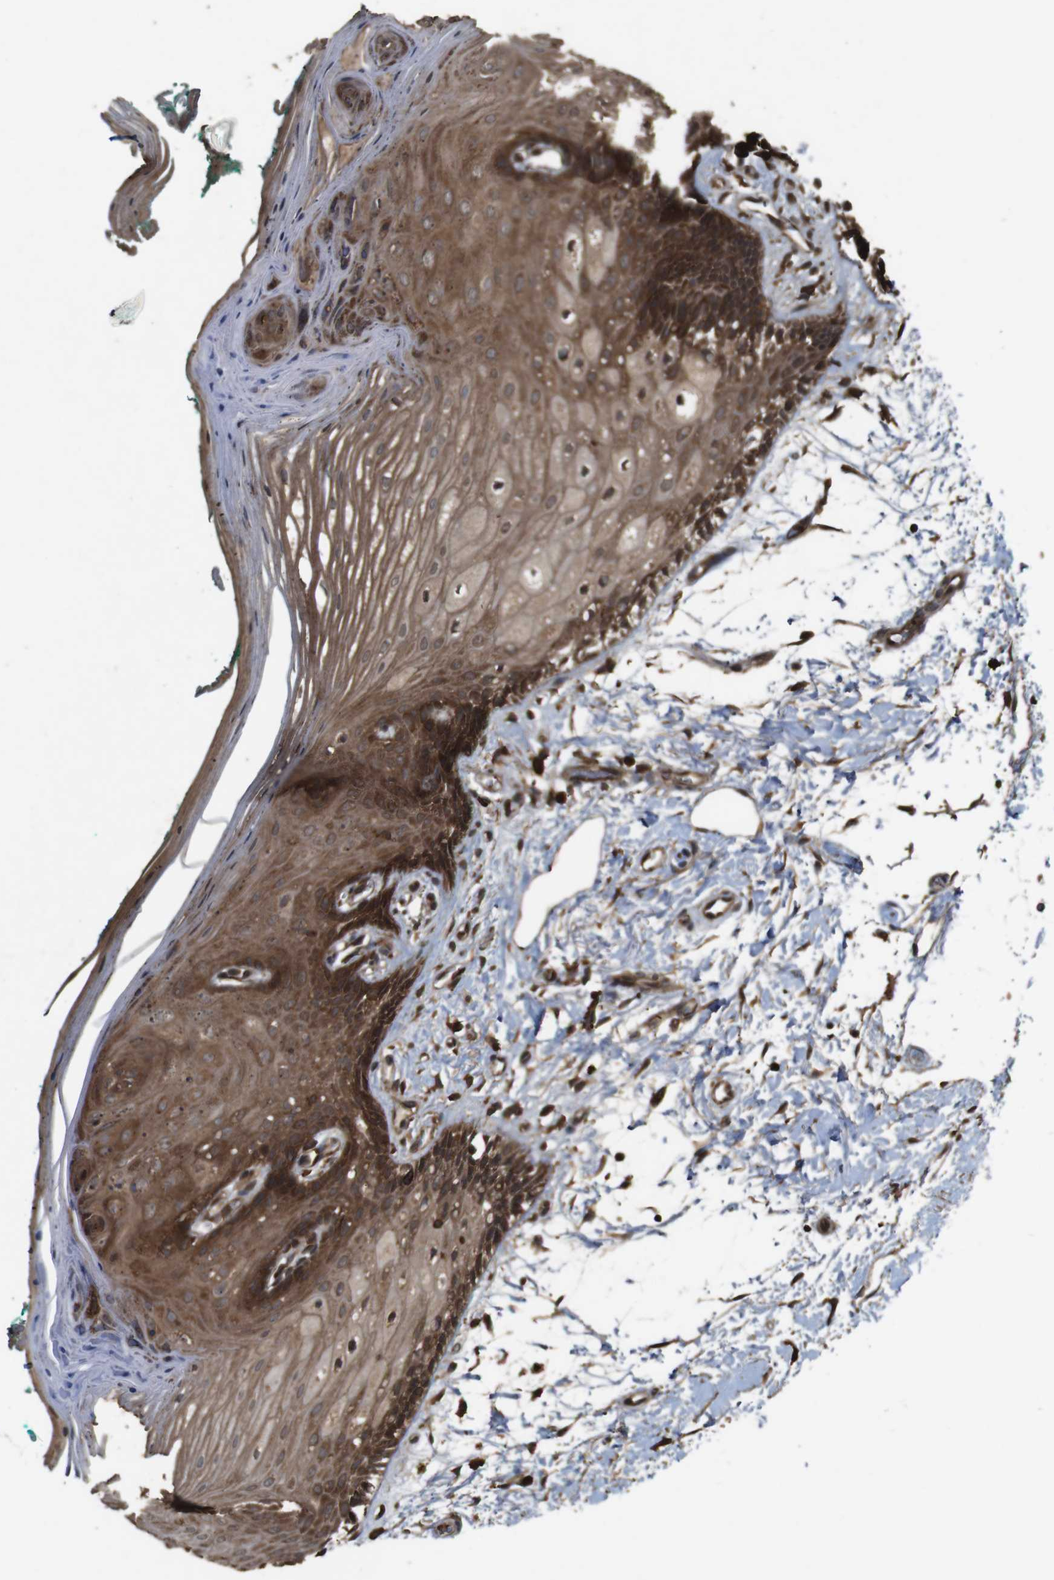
{"staining": {"intensity": "strong", "quantity": ">75%", "location": "cytoplasmic/membranous"}, "tissue": "oral mucosa", "cell_type": "Squamous epithelial cells", "image_type": "normal", "snomed": [{"axis": "morphology", "description": "Normal tissue, NOS"}, {"axis": "topography", "description": "Skeletal muscle"}, {"axis": "topography", "description": "Oral tissue"}, {"axis": "topography", "description": "Peripheral nerve tissue"}], "caption": "This photomicrograph displays immunohistochemistry staining of unremarkable oral mucosa, with high strong cytoplasmic/membranous positivity in approximately >75% of squamous epithelial cells.", "gene": "BAG4", "patient": {"sex": "female", "age": 84}}